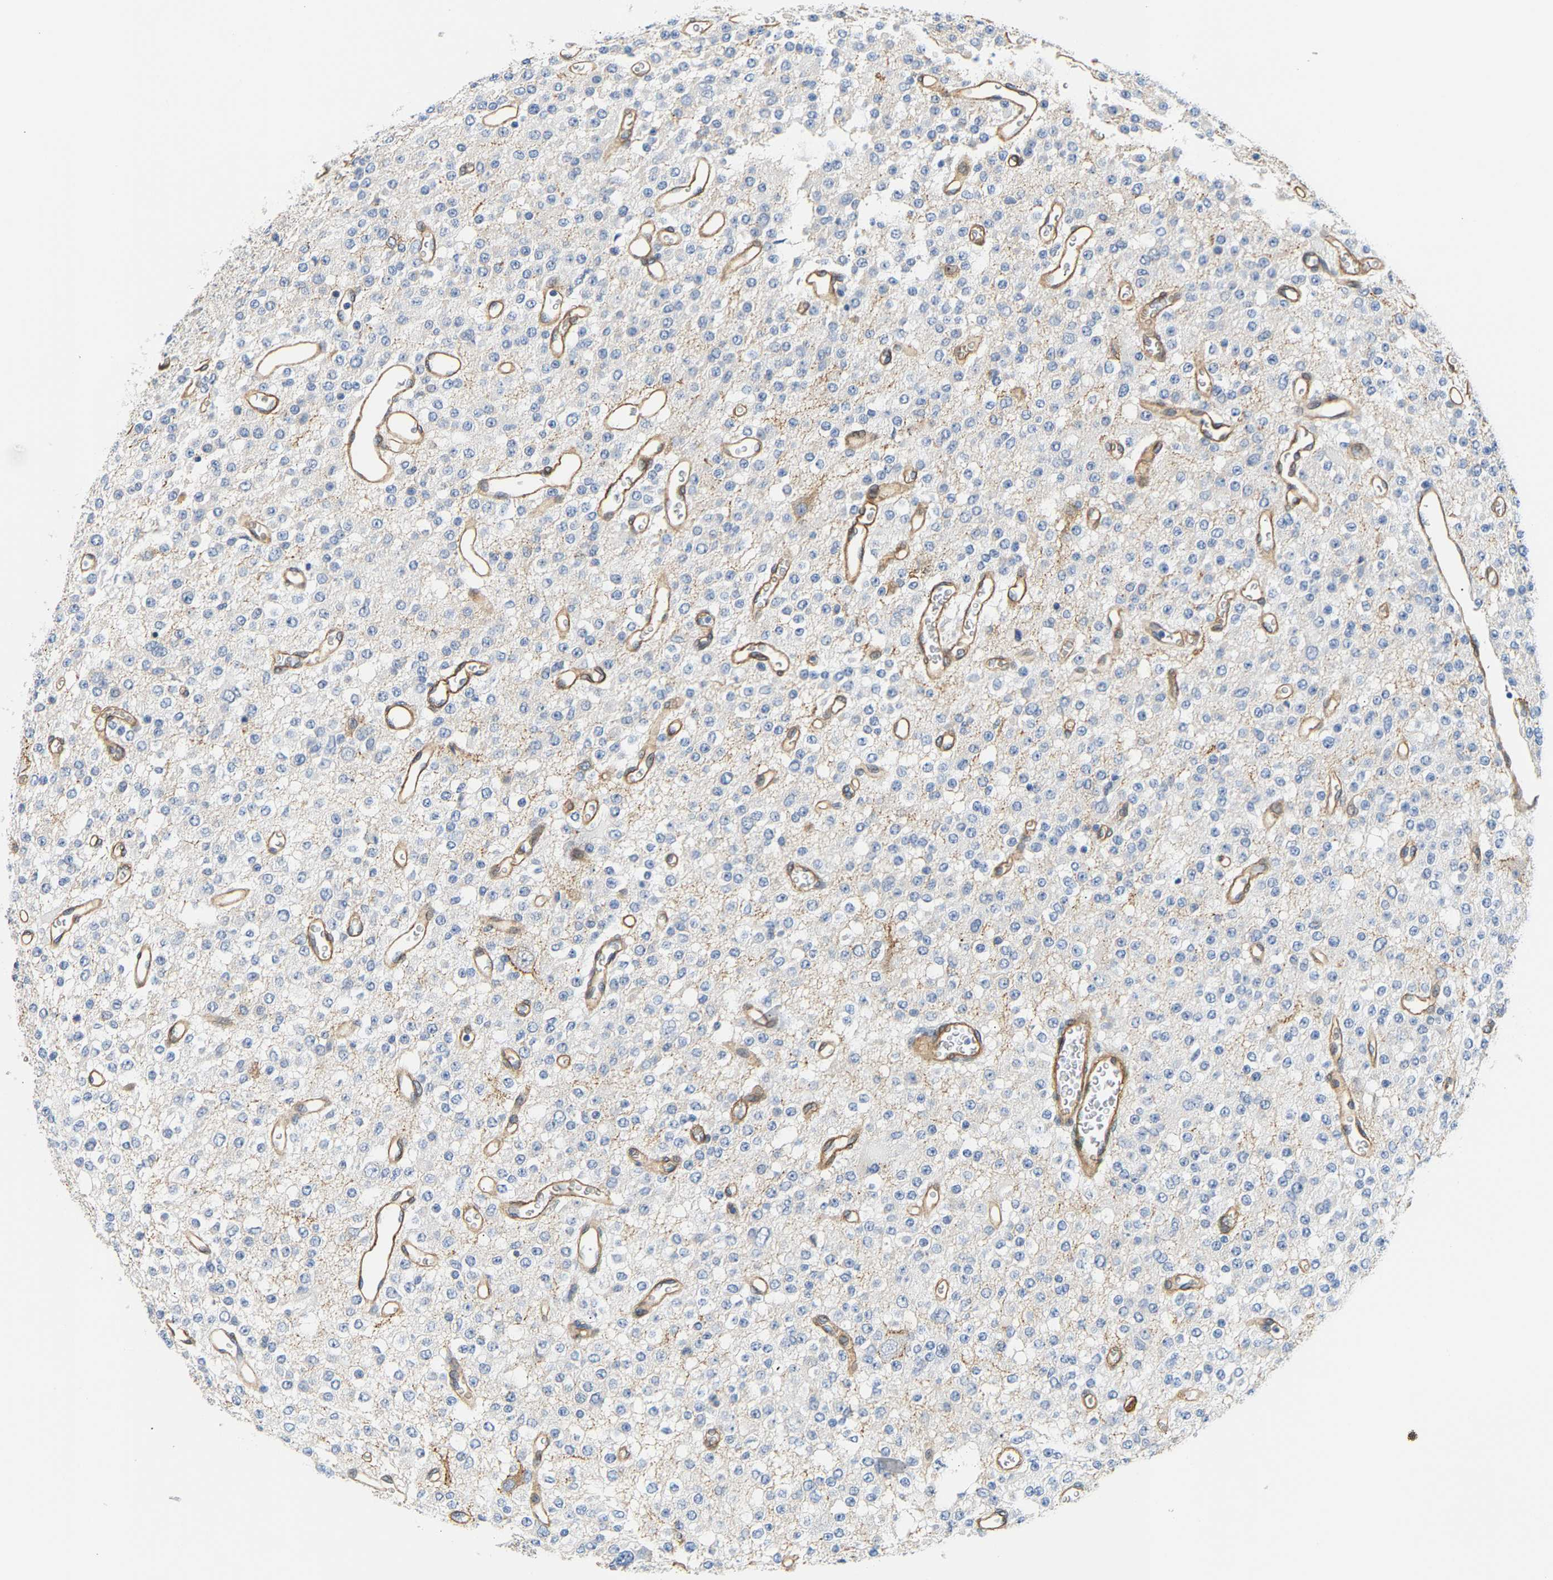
{"staining": {"intensity": "negative", "quantity": "none", "location": "none"}, "tissue": "glioma", "cell_type": "Tumor cells", "image_type": "cancer", "snomed": [{"axis": "morphology", "description": "Glioma, malignant, Low grade"}, {"axis": "topography", "description": "Brain"}], "caption": "Protein analysis of glioma shows no significant expression in tumor cells.", "gene": "PAWR", "patient": {"sex": "male", "age": 38}}